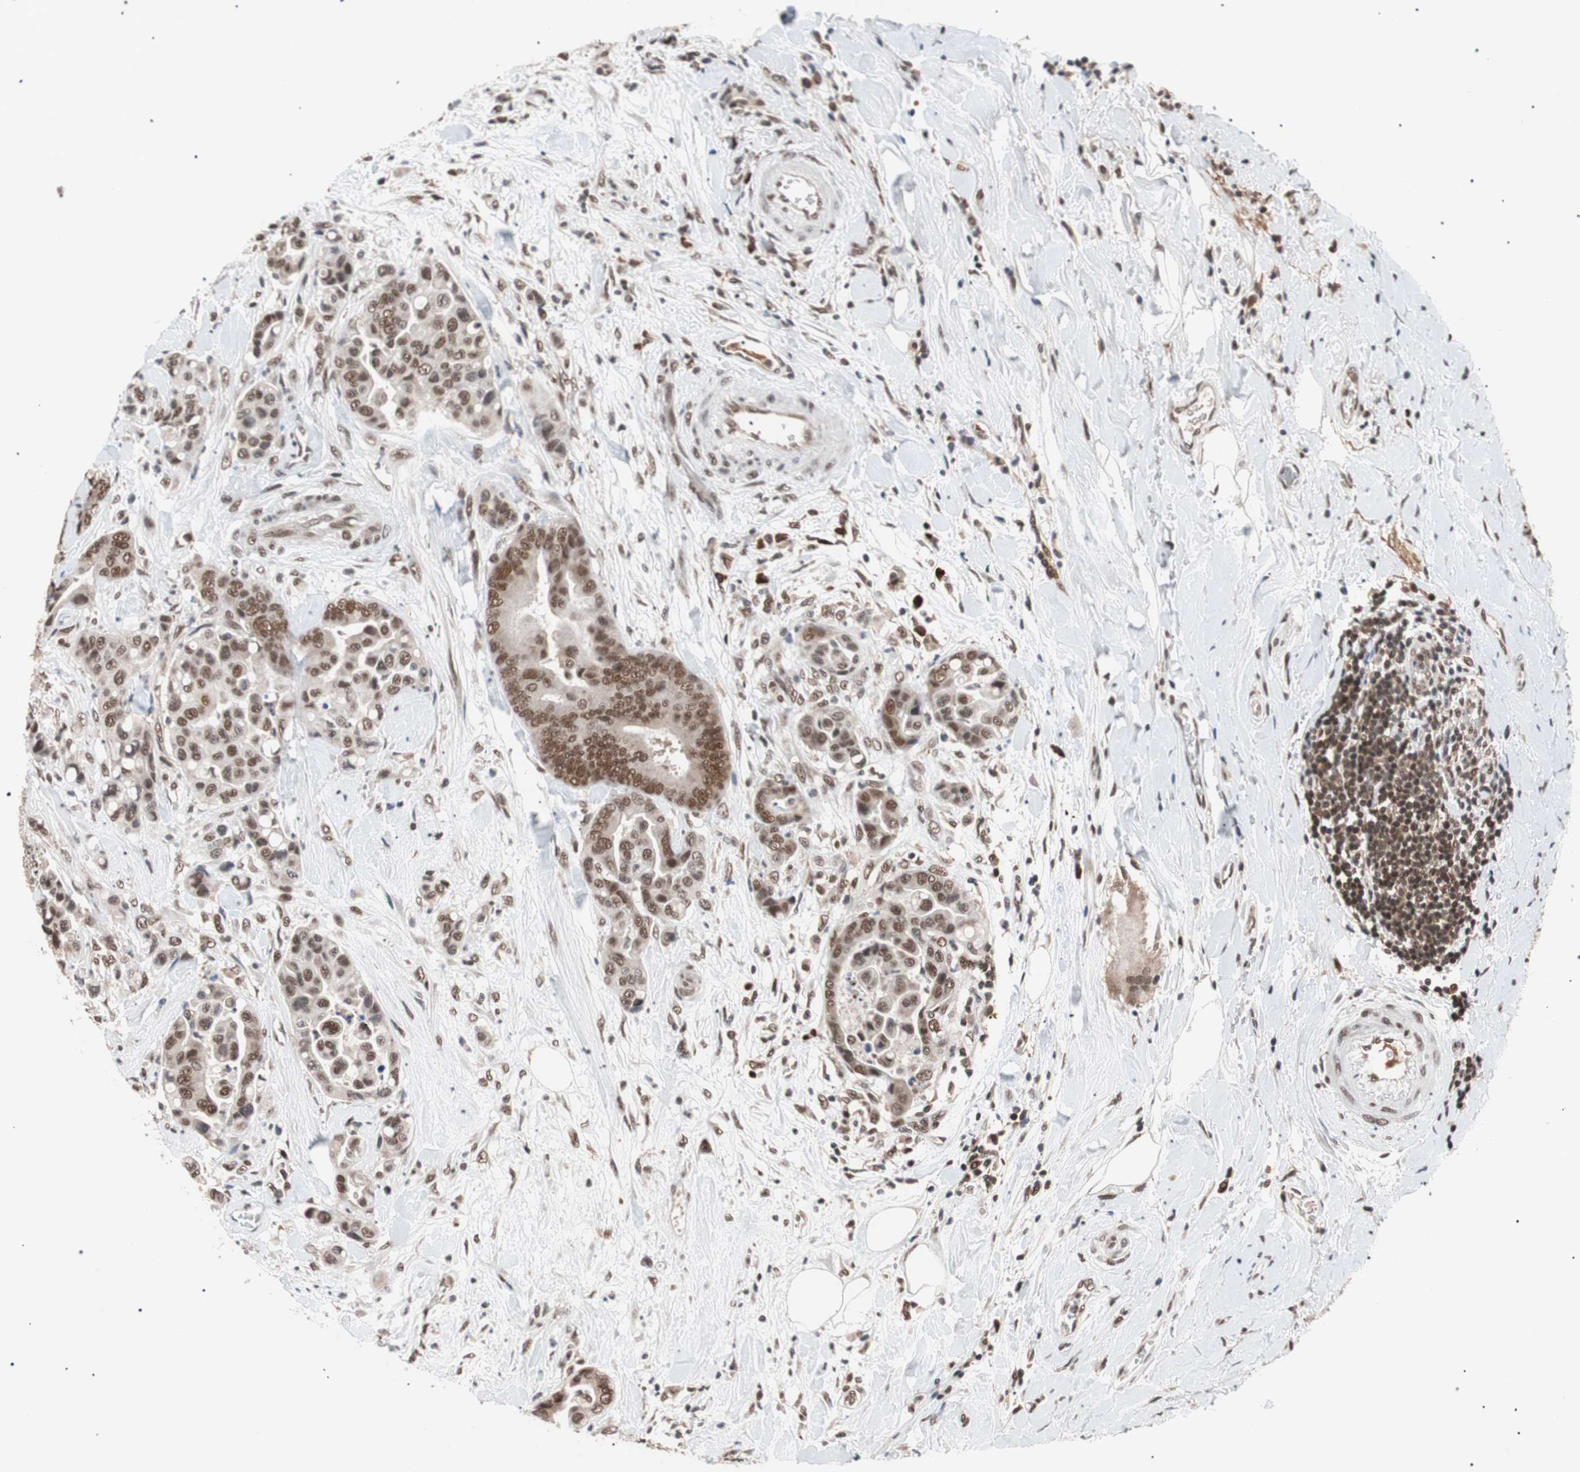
{"staining": {"intensity": "moderate", "quantity": ">75%", "location": "nuclear"}, "tissue": "colorectal cancer", "cell_type": "Tumor cells", "image_type": "cancer", "snomed": [{"axis": "morphology", "description": "Normal tissue, NOS"}, {"axis": "morphology", "description": "Adenocarcinoma, NOS"}, {"axis": "topography", "description": "Colon"}], "caption": "Colorectal cancer (adenocarcinoma) tissue reveals moderate nuclear positivity in approximately >75% of tumor cells", "gene": "CHAMP1", "patient": {"sex": "male", "age": 82}}